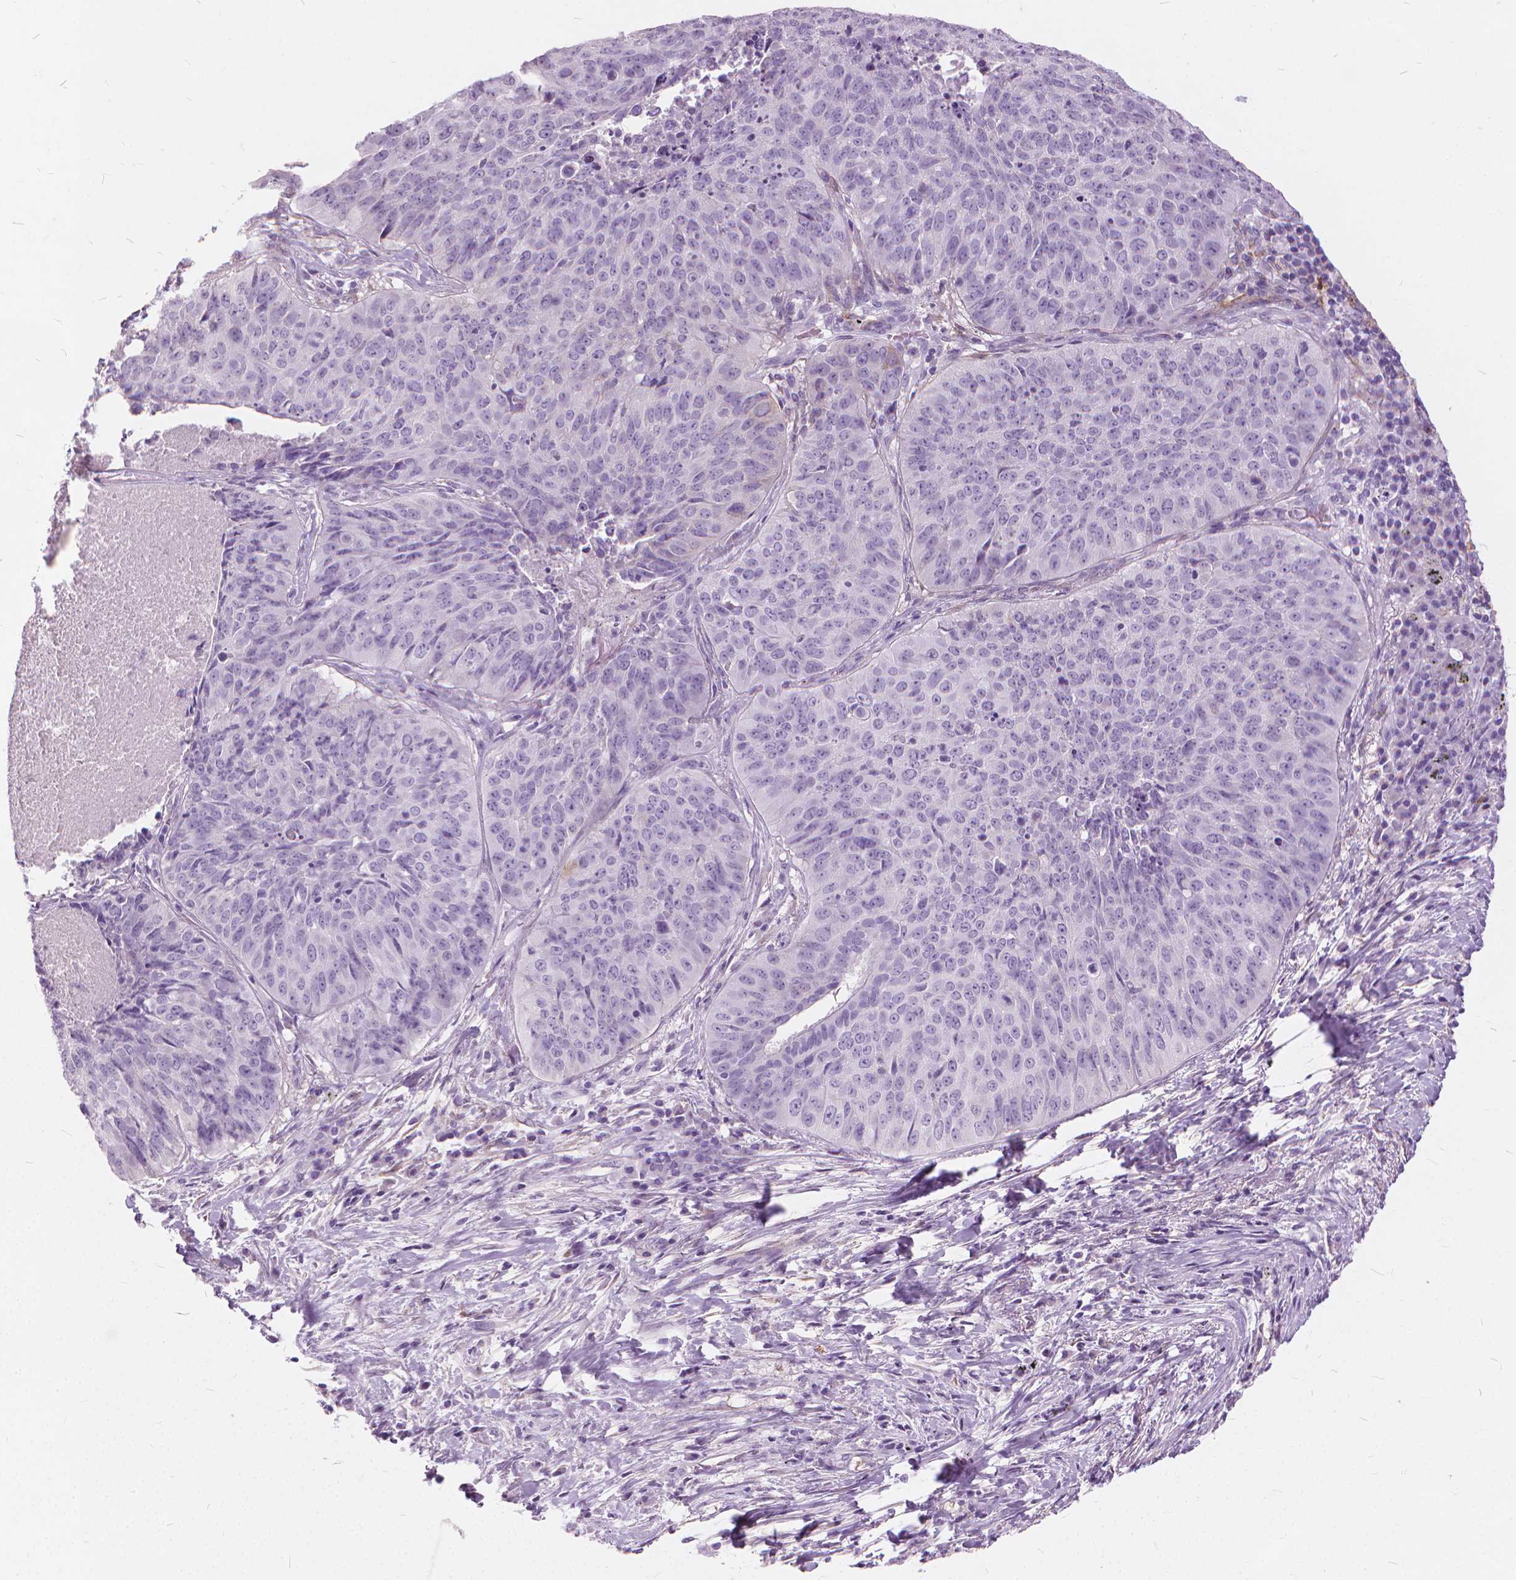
{"staining": {"intensity": "negative", "quantity": "none", "location": "none"}, "tissue": "lung cancer", "cell_type": "Tumor cells", "image_type": "cancer", "snomed": [{"axis": "morphology", "description": "Normal tissue, NOS"}, {"axis": "morphology", "description": "Squamous cell carcinoma, NOS"}, {"axis": "topography", "description": "Bronchus"}, {"axis": "topography", "description": "Lung"}], "caption": "This is a image of IHC staining of lung cancer, which shows no staining in tumor cells.", "gene": "DNM1", "patient": {"sex": "male", "age": 64}}